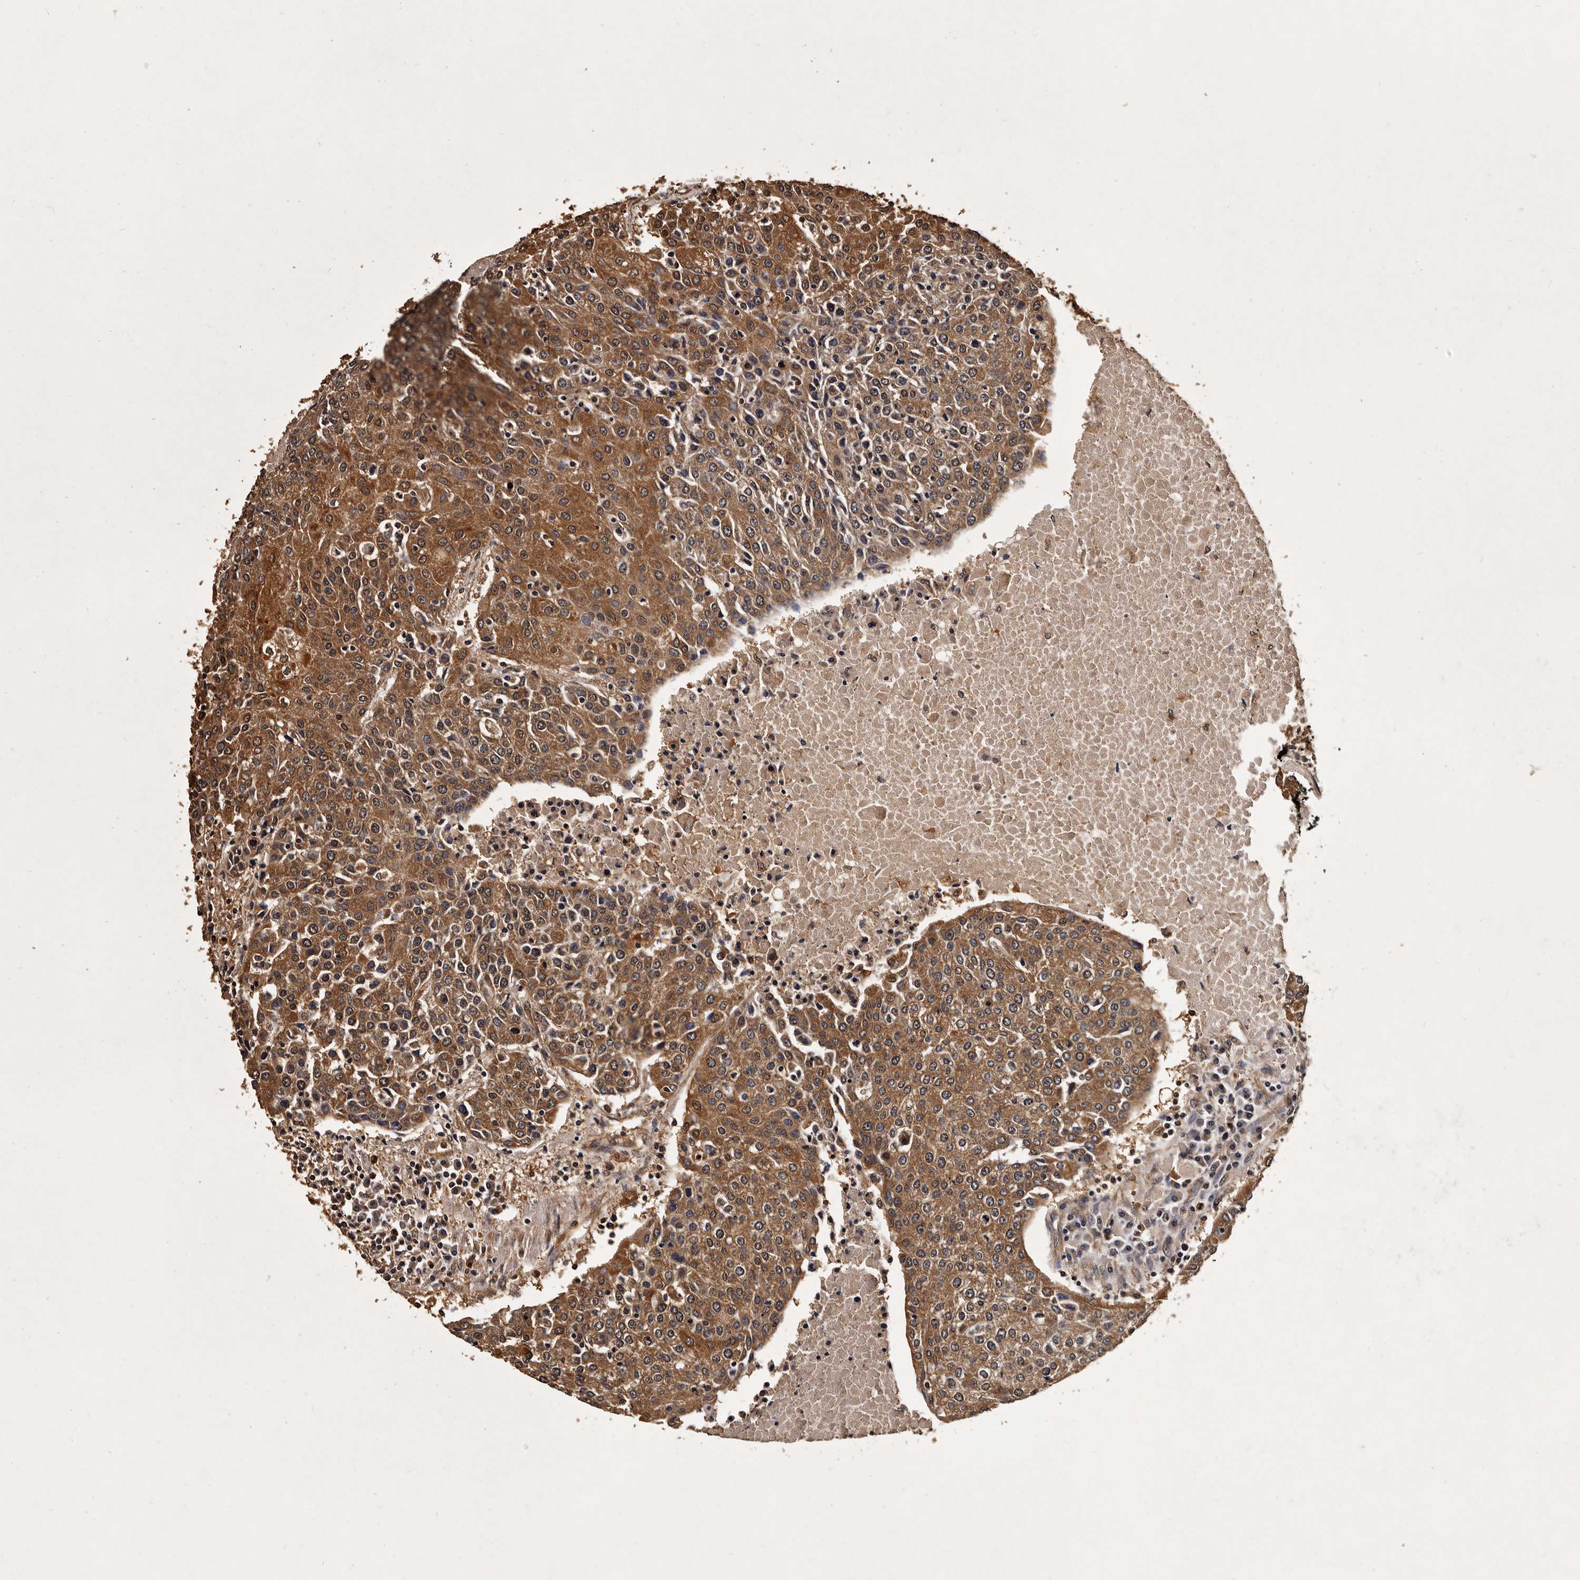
{"staining": {"intensity": "moderate", "quantity": ">75%", "location": "cytoplasmic/membranous"}, "tissue": "urothelial cancer", "cell_type": "Tumor cells", "image_type": "cancer", "snomed": [{"axis": "morphology", "description": "Urothelial carcinoma, High grade"}, {"axis": "topography", "description": "Urinary bladder"}], "caption": "There is medium levels of moderate cytoplasmic/membranous staining in tumor cells of urothelial cancer, as demonstrated by immunohistochemical staining (brown color).", "gene": "PARS2", "patient": {"sex": "female", "age": 85}}